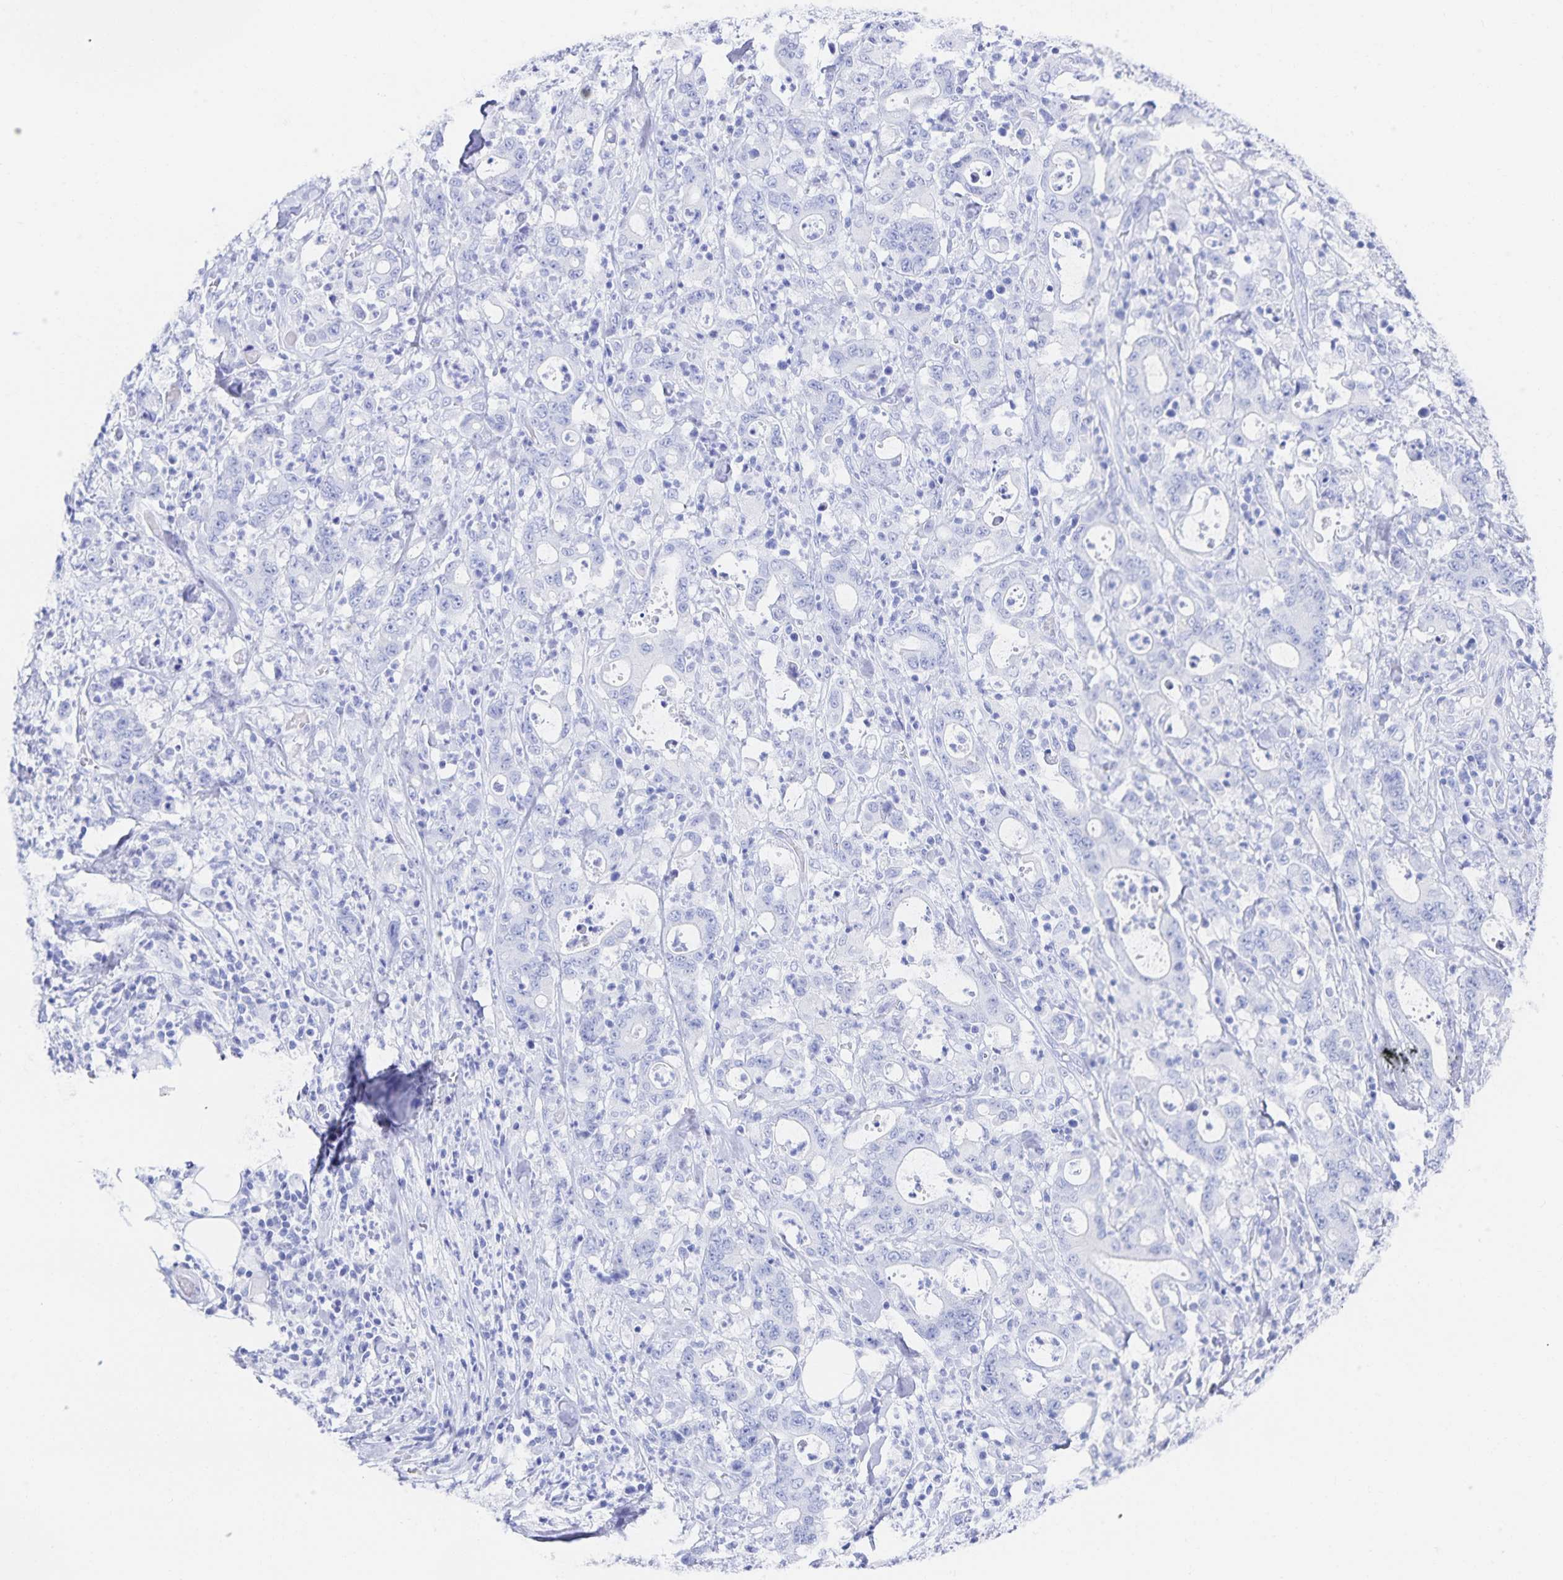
{"staining": {"intensity": "negative", "quantity": "none", "location": "none"}, "tissue": "stomach cancer", "cell_type": "Tumor cells", "image_type": "cancer", "snomed": [{"axis": "morphology", "description": "Adenocarcinoma, NOS"}, {"axis": "topography", "description": "Stomach, upper"}], "caption": "IHC photomicrograph of neoplastic tissue: stomach adenocarcinoma stained with DAB (3,3'-diaminobenzidine) reveals no significant protein positivity in tumor cells. (IHC, brightfield microscopy, high magnification).", "gene": "SNTN", "patient": {"sex": "male", "age": 68}}